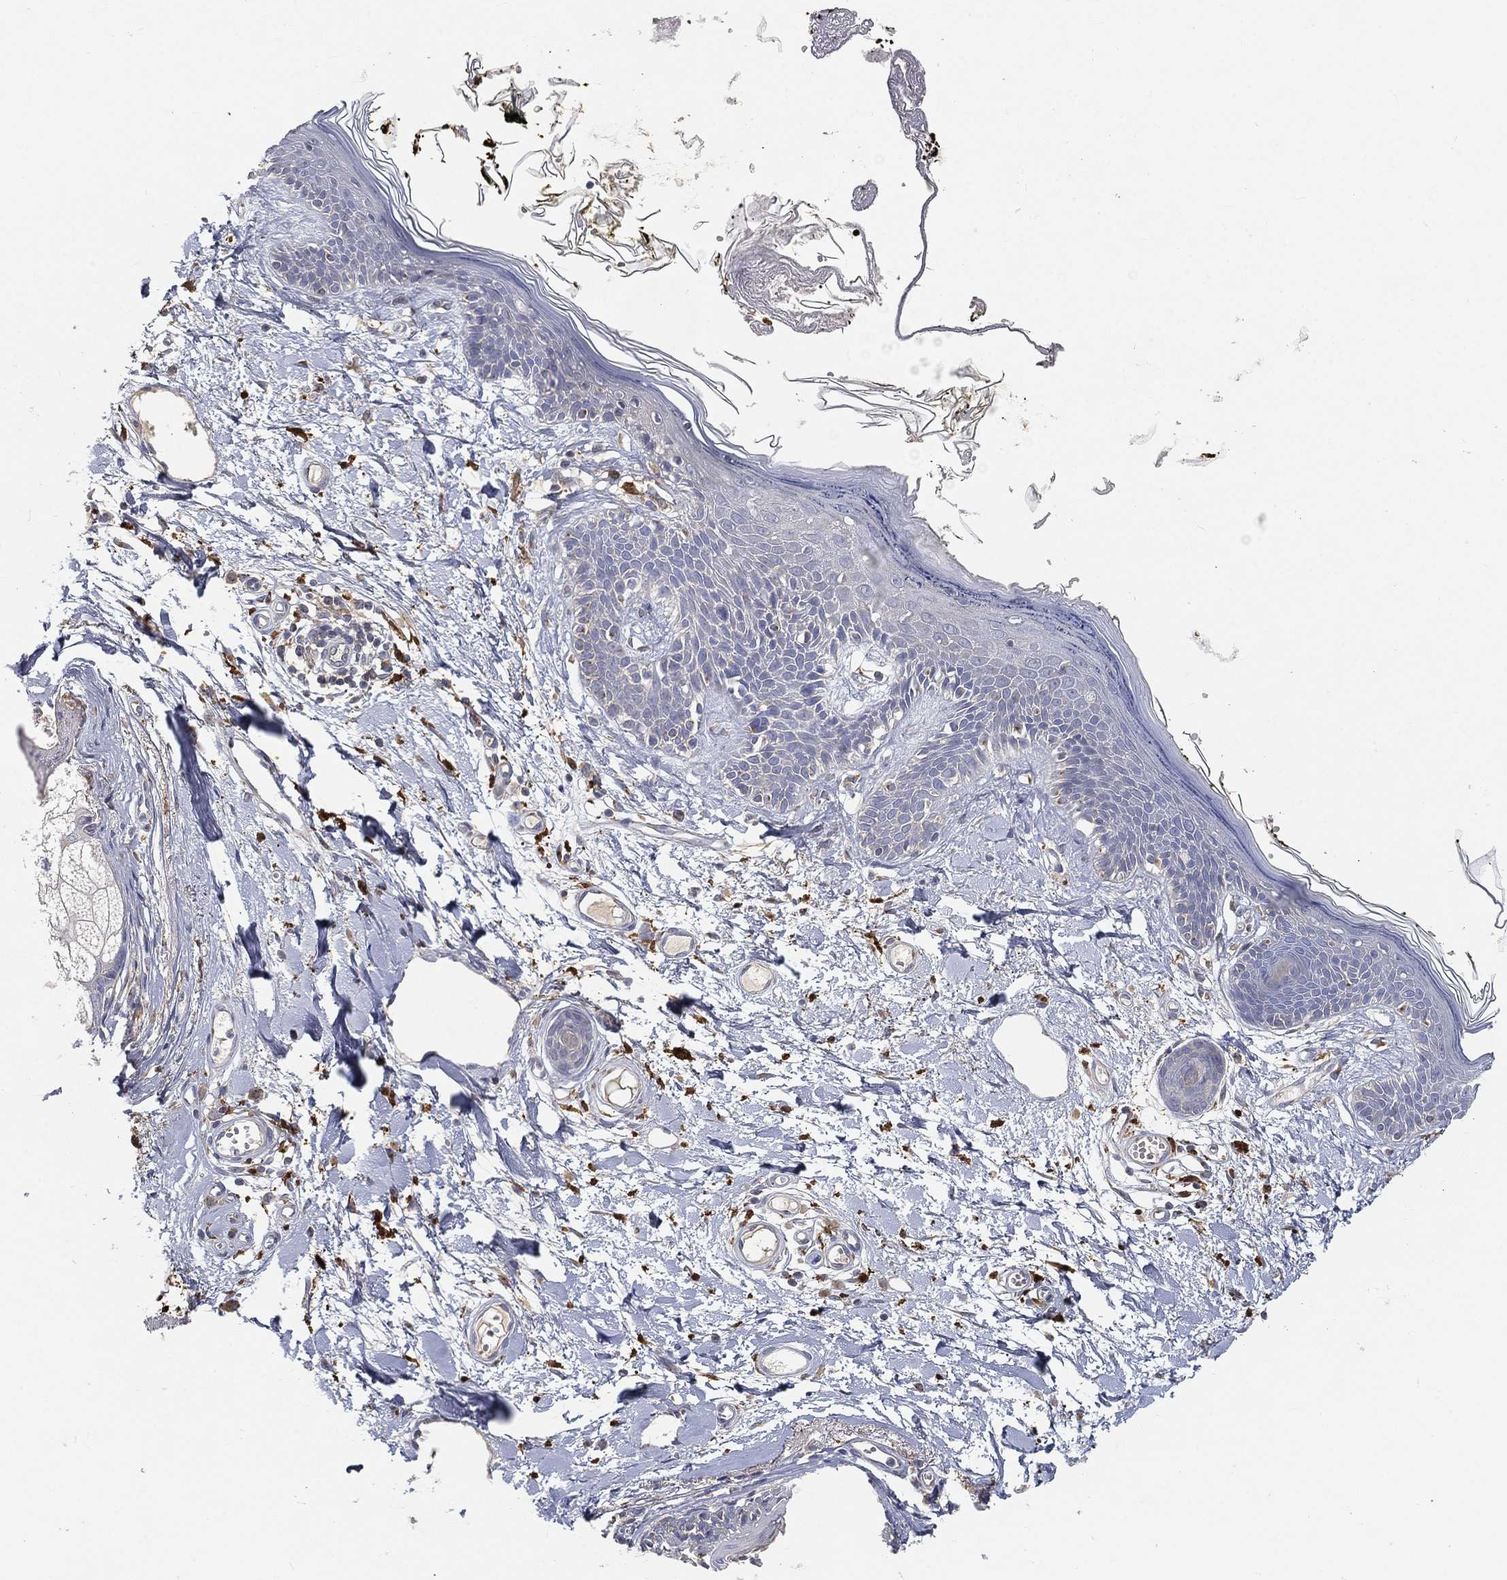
{"staining": {"intensity": "negative", "quantity": "none", "location": "none"}, "tissue": "skin", "cell_type": "Fibroblasts", "image_type": "normal", "snomed": [{"axis": "morphology", "description": "Normal tissue, NOS"}, {"axis": "topography", "description": "Skin"}], "caption": "An immunohistochemistry (IHC) photomicrograph of benign skin is shown. There is no staining in fibroblasts of skin.", "gene": "CTSL", "patient": {"sex": "male", "age": 76}}